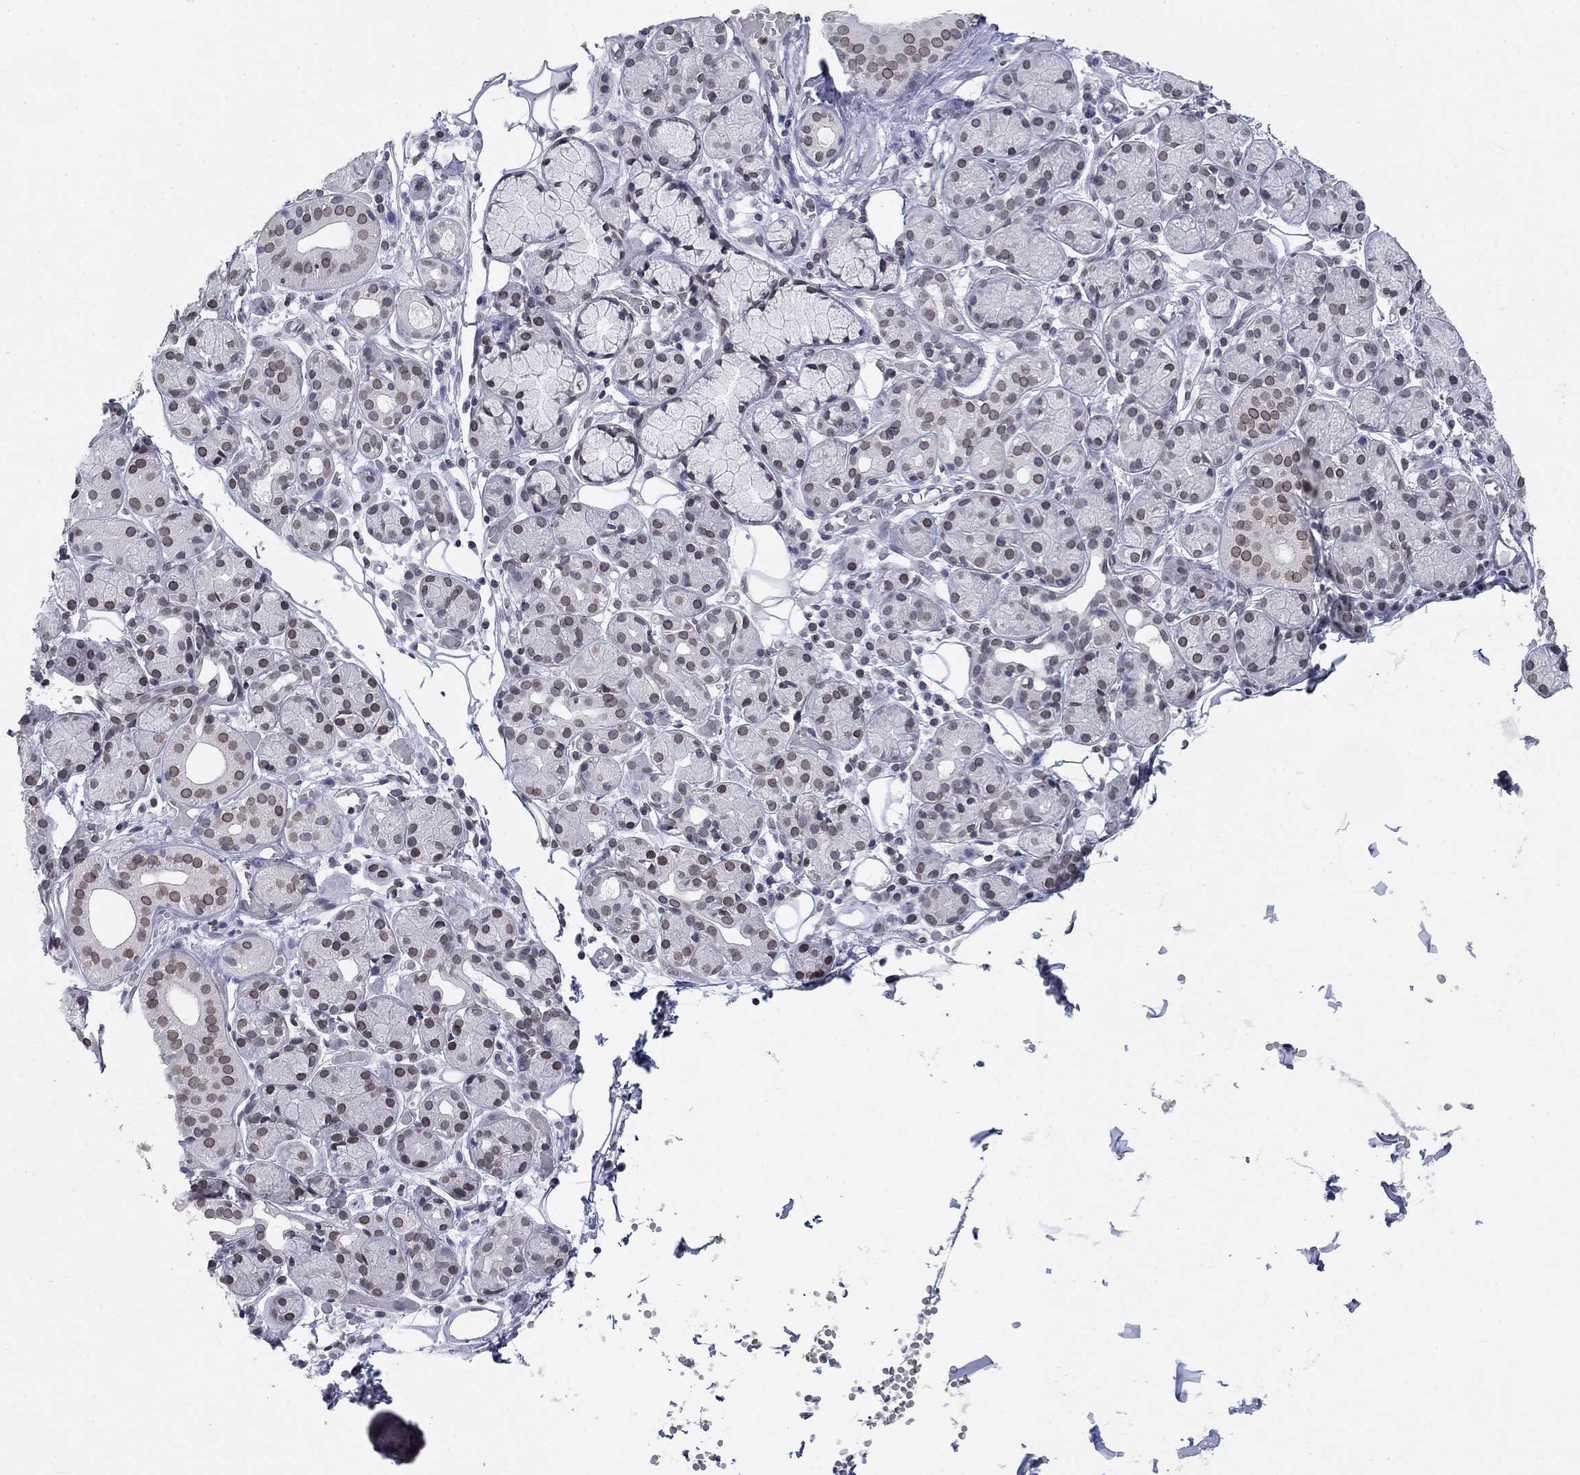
{"staining": {"intensity": "moderate", "quantity": "<25%", "location": "cytoplasmic/membranous,nuclear"}, "tissue": "salivary gland", "cell_type": "Glandular cells", "image_type": "normal", "snomed": [{"axis": "morphology", "description": "Normal tissue, NOS"}, {"axis": "topography", "description": "Salivary gland"}, {"axis": "topography", "description": "Peripheral nerve tissue"}], "caption": "Immunohistochemistry image of normal human salivary gland stained for a protein (brown), which shows low levels of moderate cytoplasmic/membranous,nuclear positivity in about <25% of glandular cells.", "gene": "TOR1AIP1", "patient": {"sex": "male", "age": 71}}